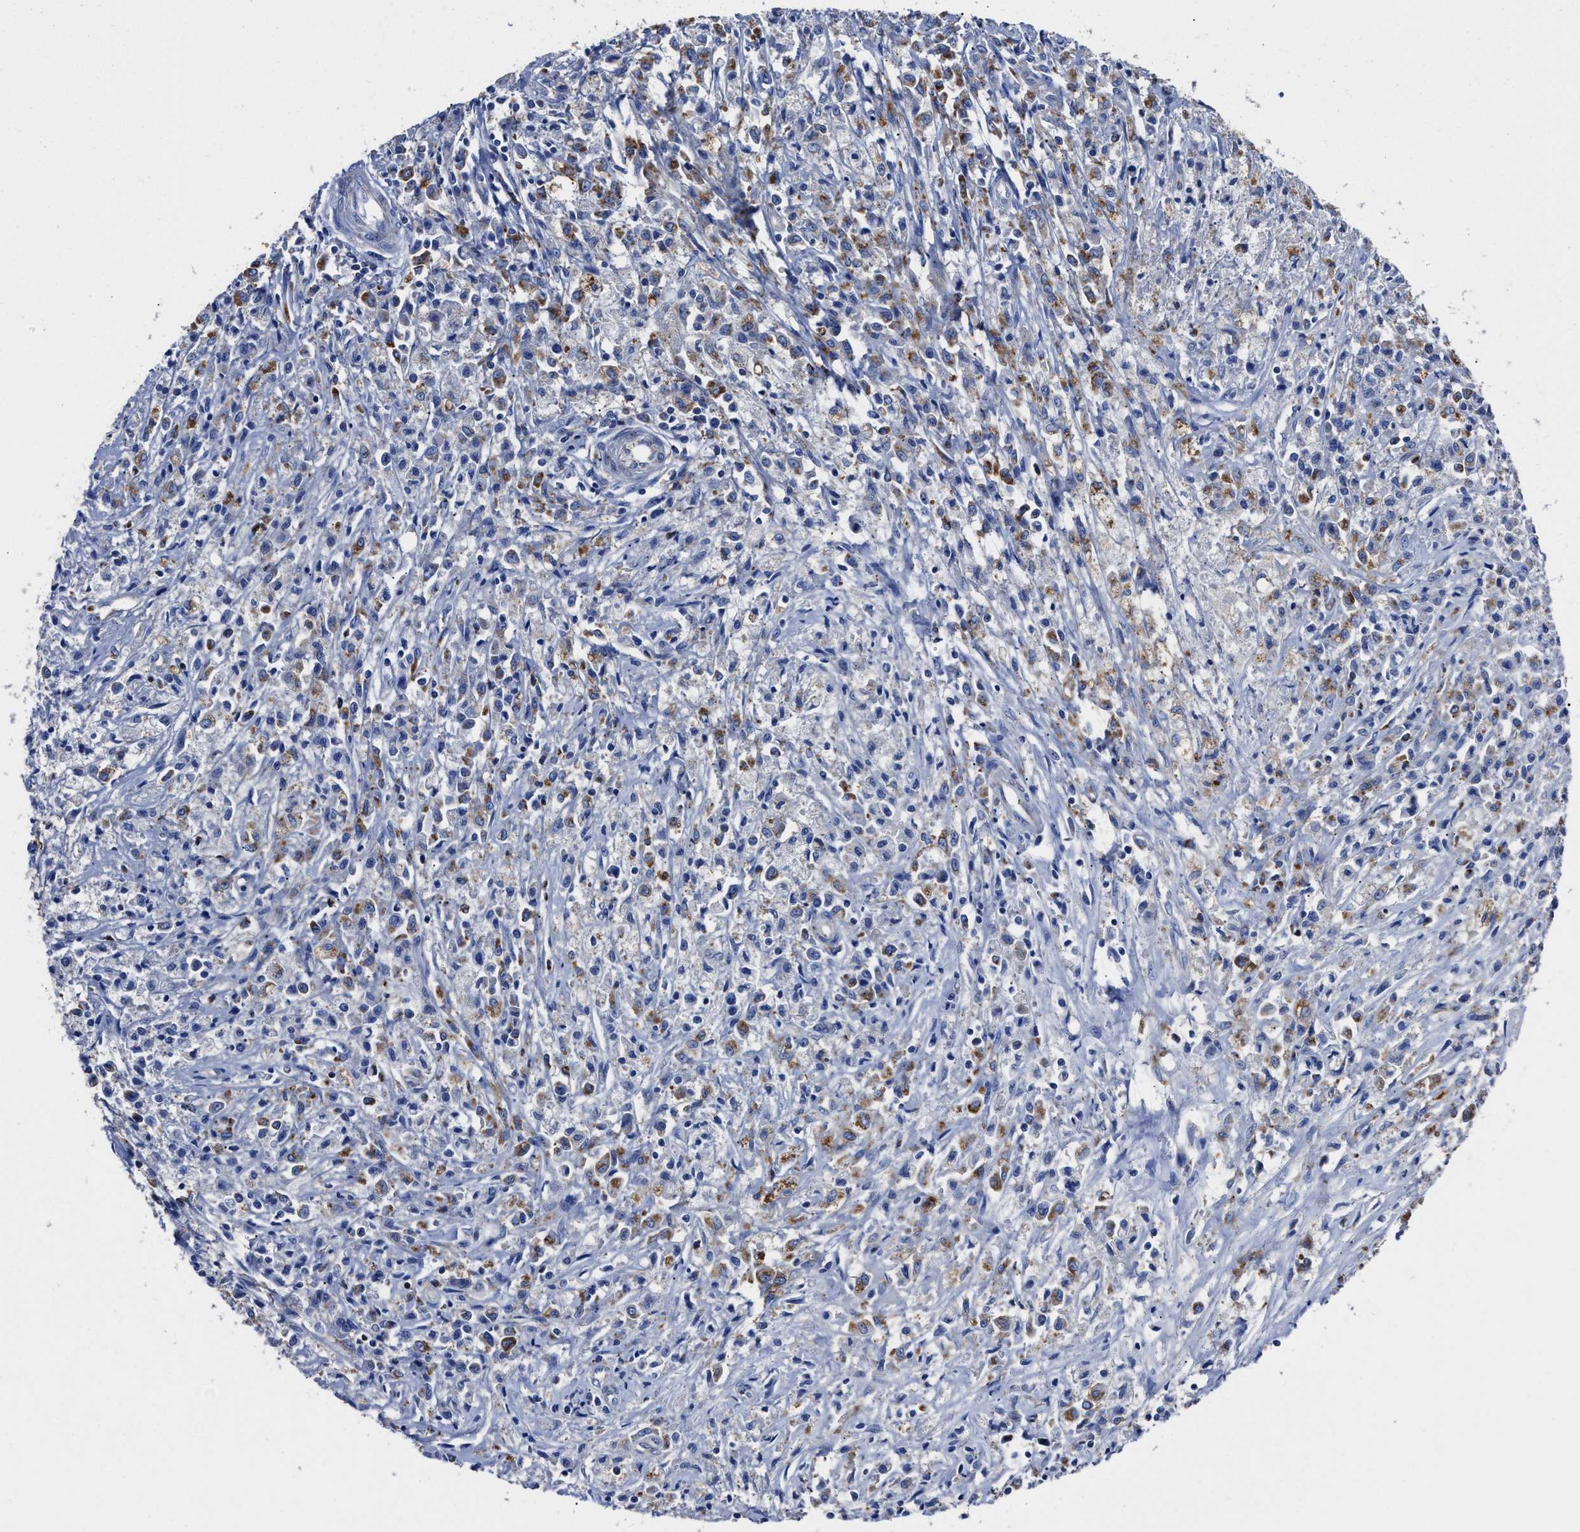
{"staining": {"intensity": "moderate", "quantity": ">75%", "location": "cytoplasmic/membranous"}, "tissue": "testis cancer", "cell_type": "Tumor cells", "image_type": "cancer", "snomed": [{"axis": "morphology", "description": "Carcinoma, Embryonal, NOS"}, {"axis": "topography", "description": "Testis"}], "caption": "Tumor cells display moderate cytoplasmic/membranous positivity in approximately >75% of cells in testis cancer. (DAB IHC with brightfield microscopy, high magnification).", "gene": "LAMTOR4", "patient": {"sex": "male", "age": 2}}